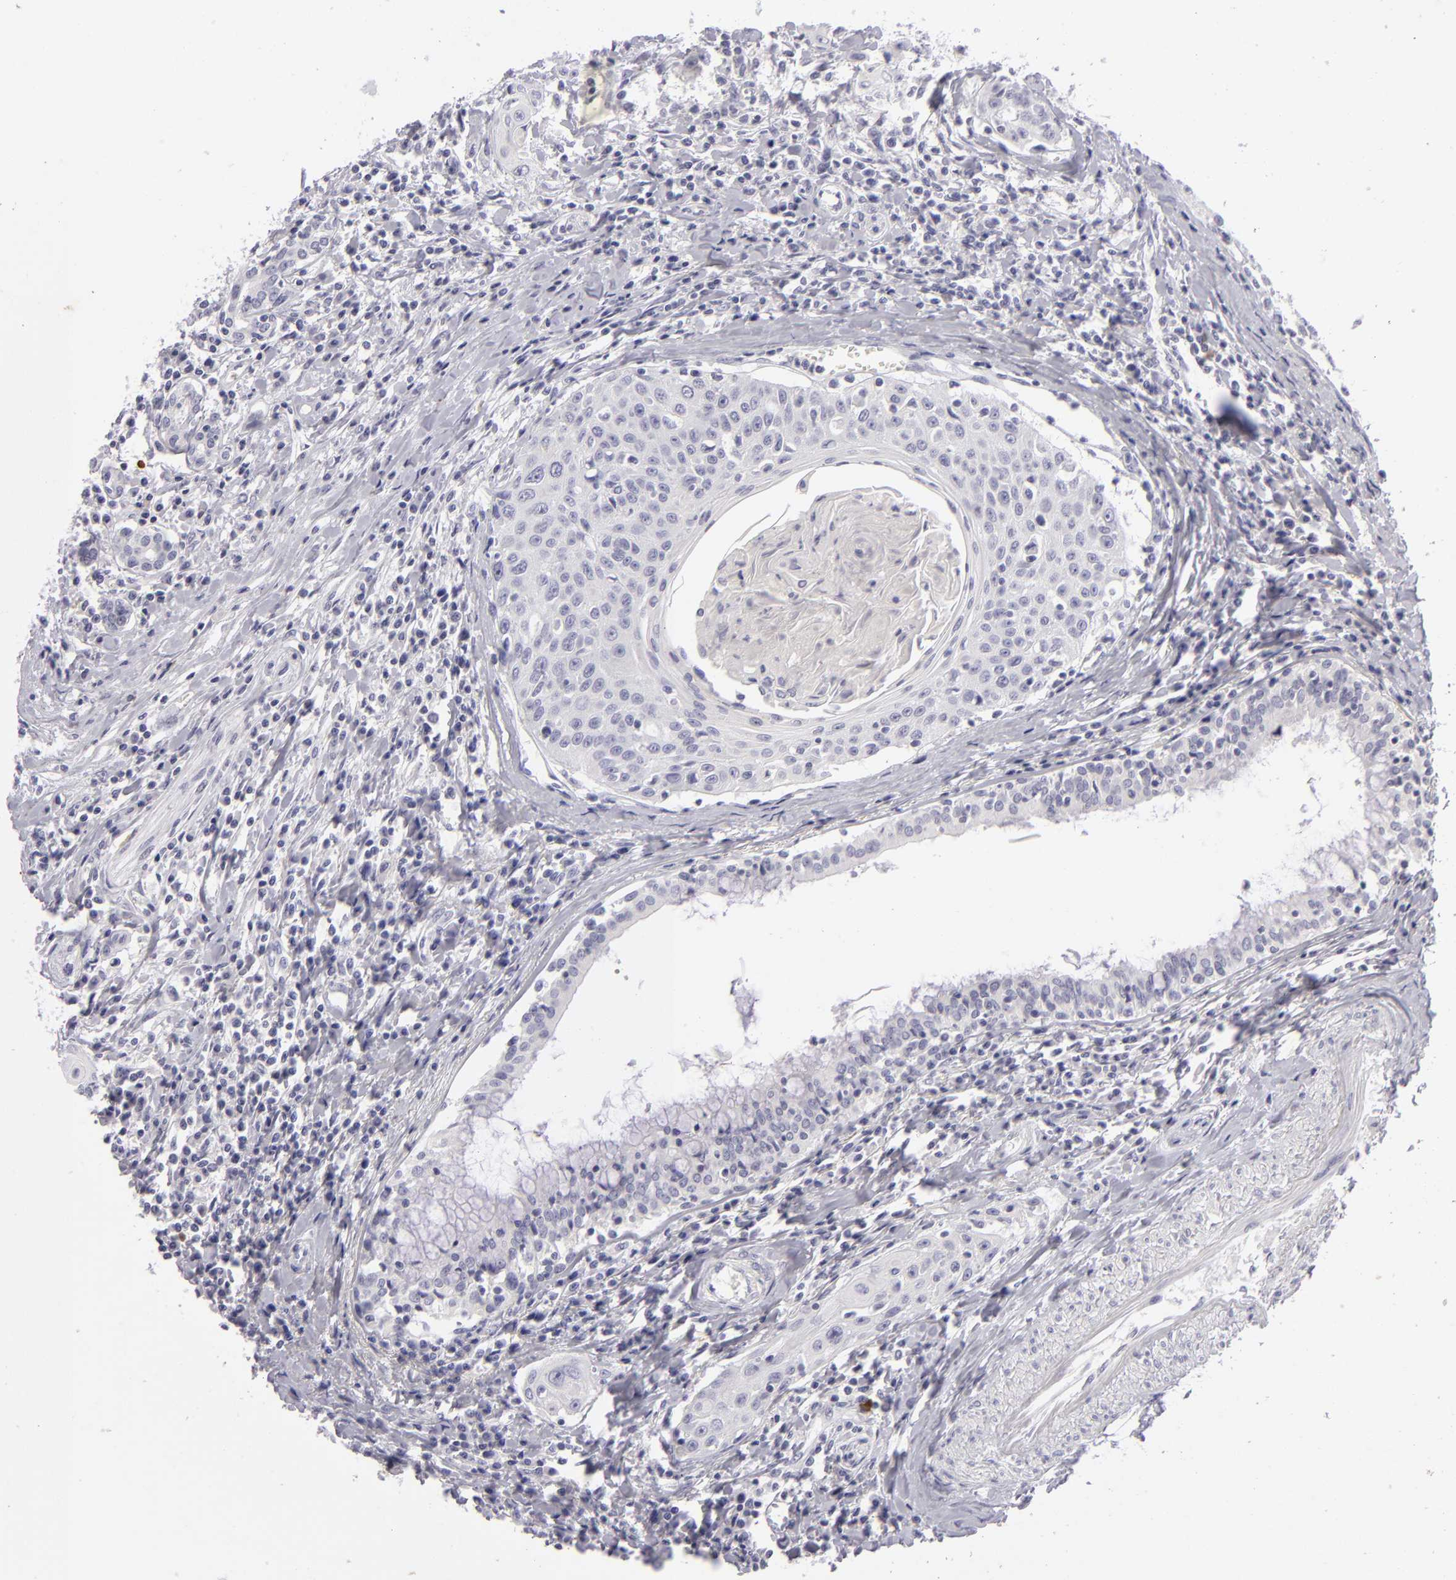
{"staining": {"intensity": "negative", "quantity": "none", "location": "none"}, "tissue": "head and neck cancer", "cell_type": "Tumor cells", "image_type": "cancer", "snomed": [{"axis": "morphology", "description": "Squamous cell carcinoma, NOS"}, {"axis": "morphology", "description": "Squamous cell carcinoma, metastatic, NOS"}, {"axis": "topography", "description": "Lymph node"}, {"axis": "topography", "description": "Salivary gland"}, {"axis": "topography", "description": "Head-Neck"}], "caption": "A photomicrograph of human head and neck cancer is negative for staining in tumor cells.", "gene": "TNNC1", "patient": {"sex": "female", "age": 74}}